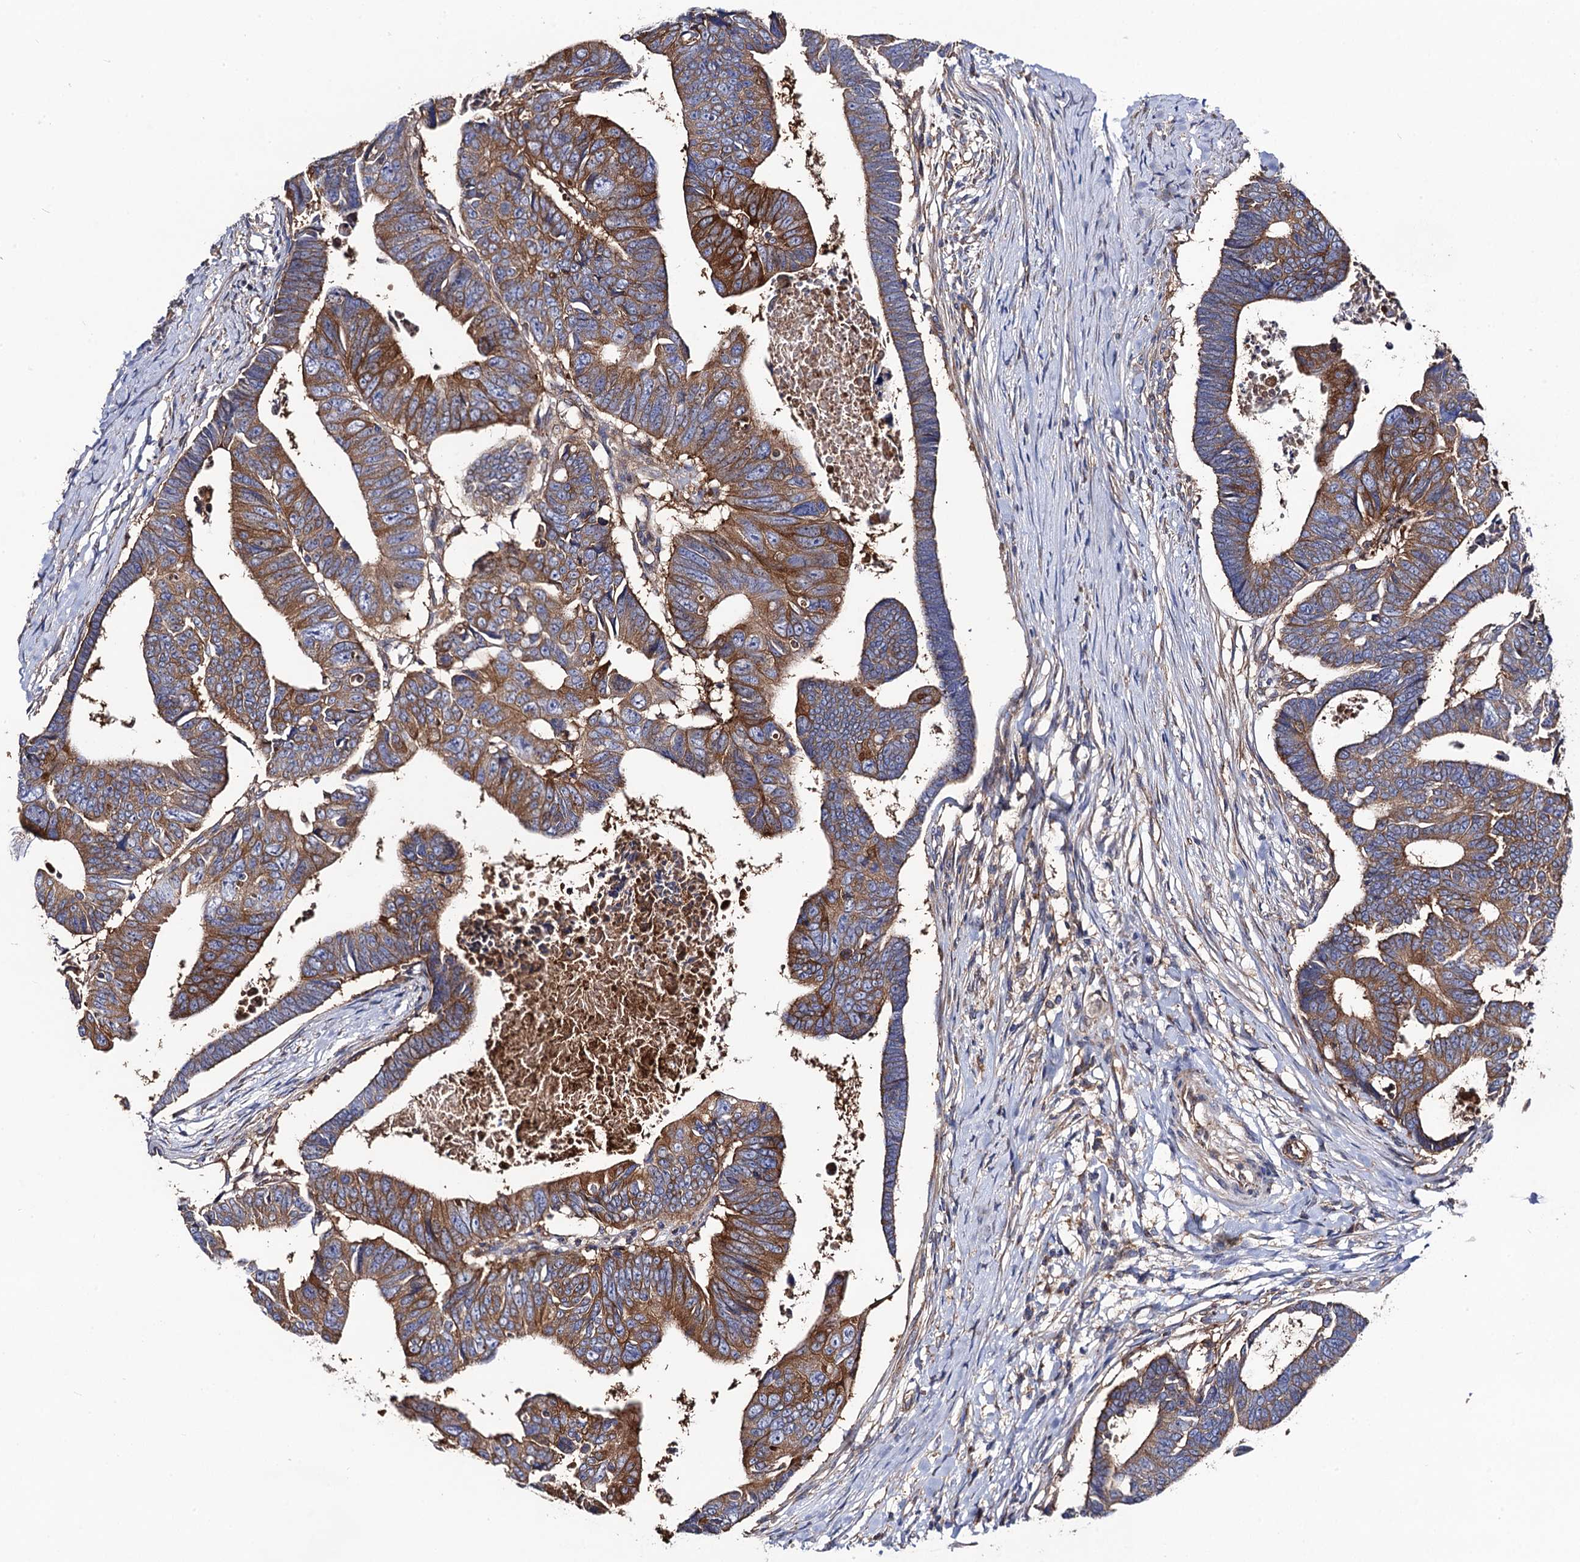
{"staining": {"intensity": "moderate", "quantity": ">75%", "location": "cytoplasmic/membranous"}, "tissue": "colorectal cancer", "cell_type": "Tumor cells", "image_type": "cancer", "snomed": [{"axis": "morphology", "description": "Adenocarcinoma, NOS"}, {"axis": "topography", "description": "Rectum"}], "caption": "Immunohistochemical staining of human colorectal cancer (adenocarcinoma) reveals medium levels of moderate cytoplasmic/membranous positivity in approximately >75% of tumor cells.", "gene": "DYDC1", "patient": {"sex": "female", "age": 65}}